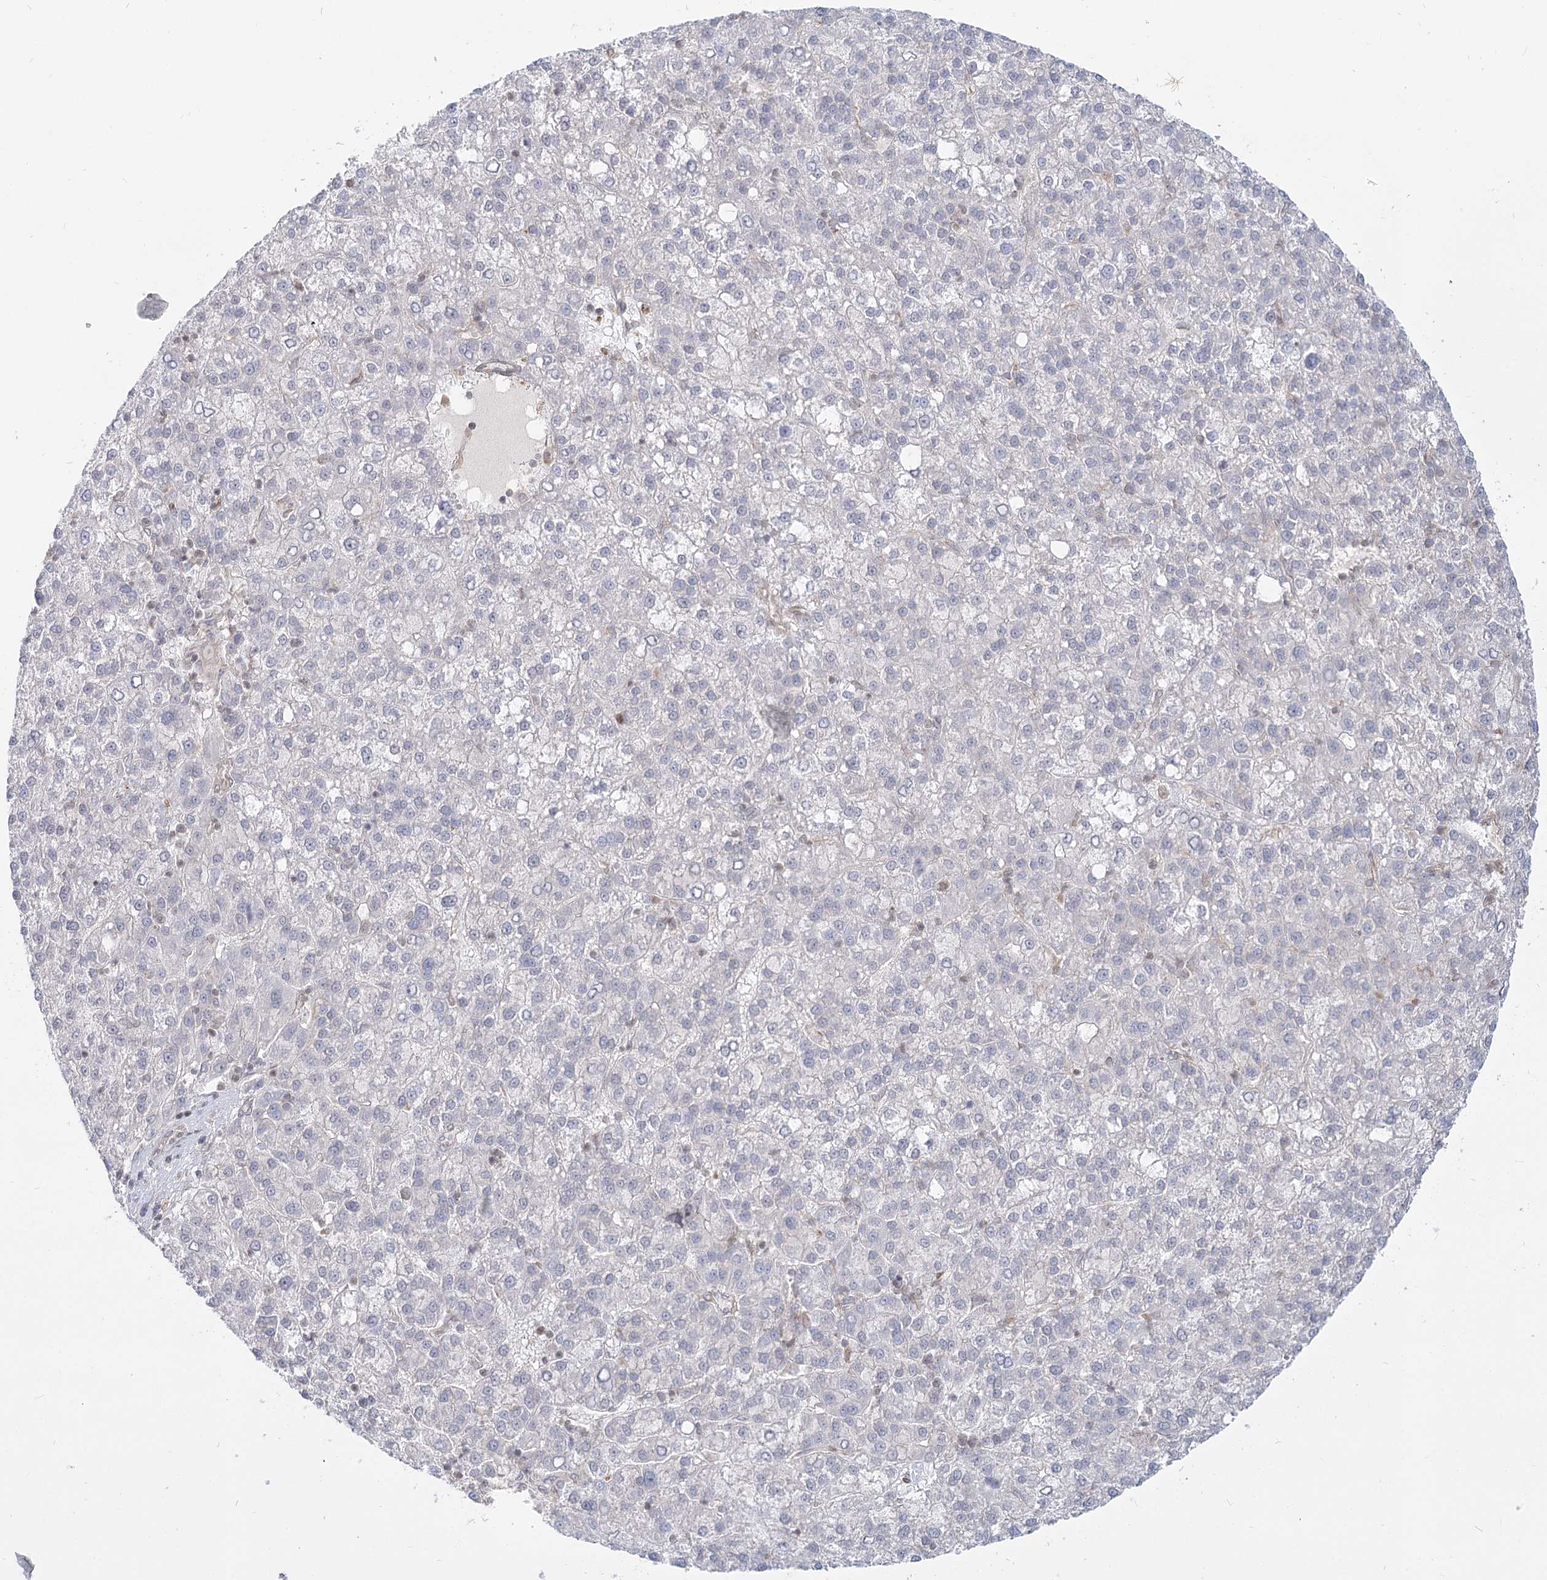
{"staining": {"intensity": "negative", "quantity": "none", "location": "none"}, "tissue": "liver cancer", "cell_type": "Tumor cells", "image_type": "cancer", "snomed": [{"axis": "morphology", "description": "Carcinoma, Hepatocellular, NOS"}, {"axis": "topography", "description": "Liver"}], "caption": "Immunohistochemical staining of liver cancer (hepatocellular carcinoma) exhibits no significant staining in tumor cells.", "gene": "MTMR3", "patient": {"sex": "female", "age": 58}}